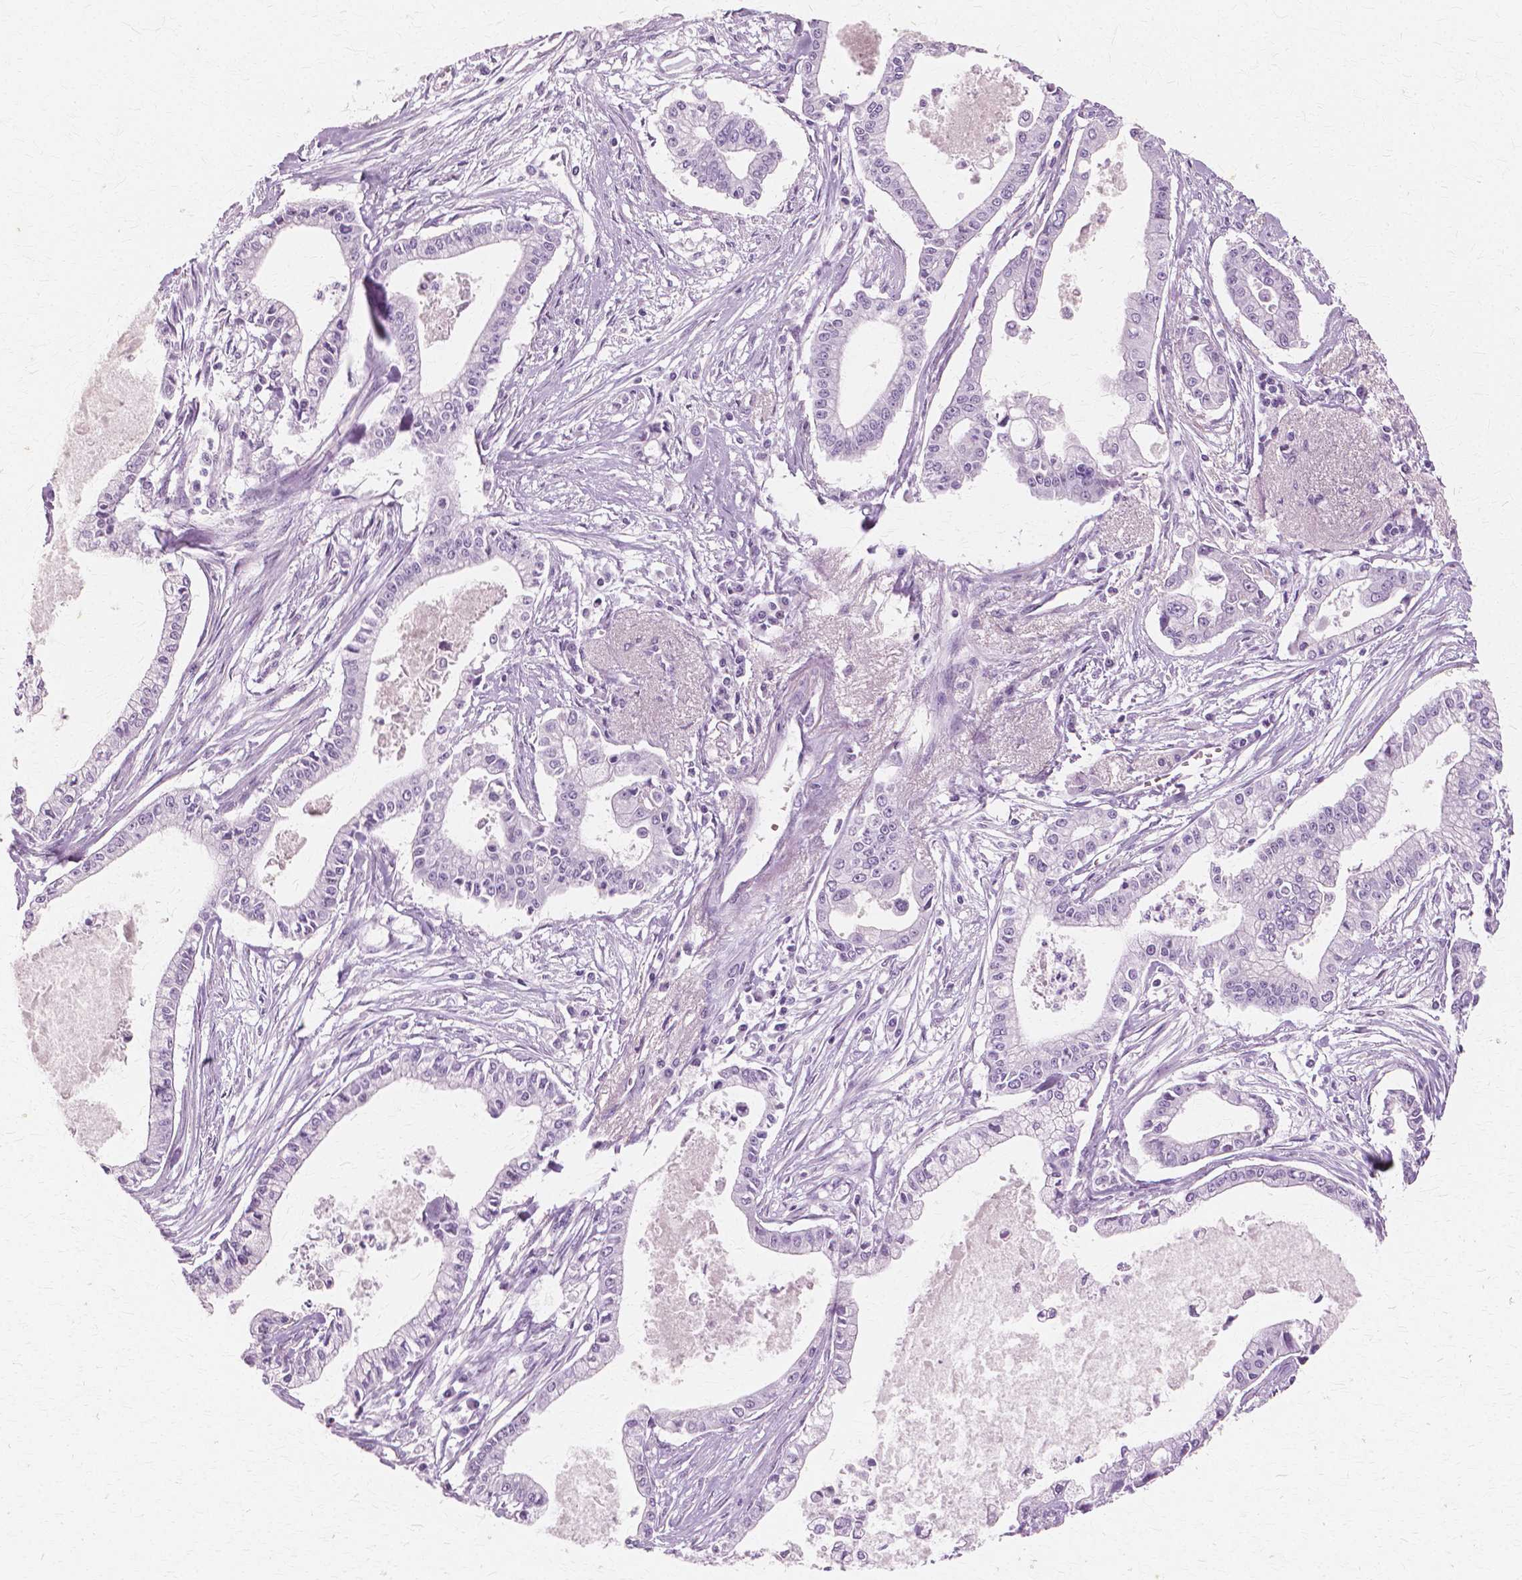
{"staining": {"intensity": "negative", "quantity": "none", "location": "none"}, "tissue": "pancreatic cancer", "cell_type": "Tumor cells", "image_type": "cancer", "snomed": [{"axis": "morphology", "description": "Adenocarcinoma, NOS"}, {"axis": "topography", "description": "Pancreas"}], "caption": "A high-resolution histopathology image shows immunohistochemistry staining of pancreatic cancer, which exhibits no significant expression in tumor cells.", "gene": "SFTPD", "patient": {"sex": "female", "age": 65}}